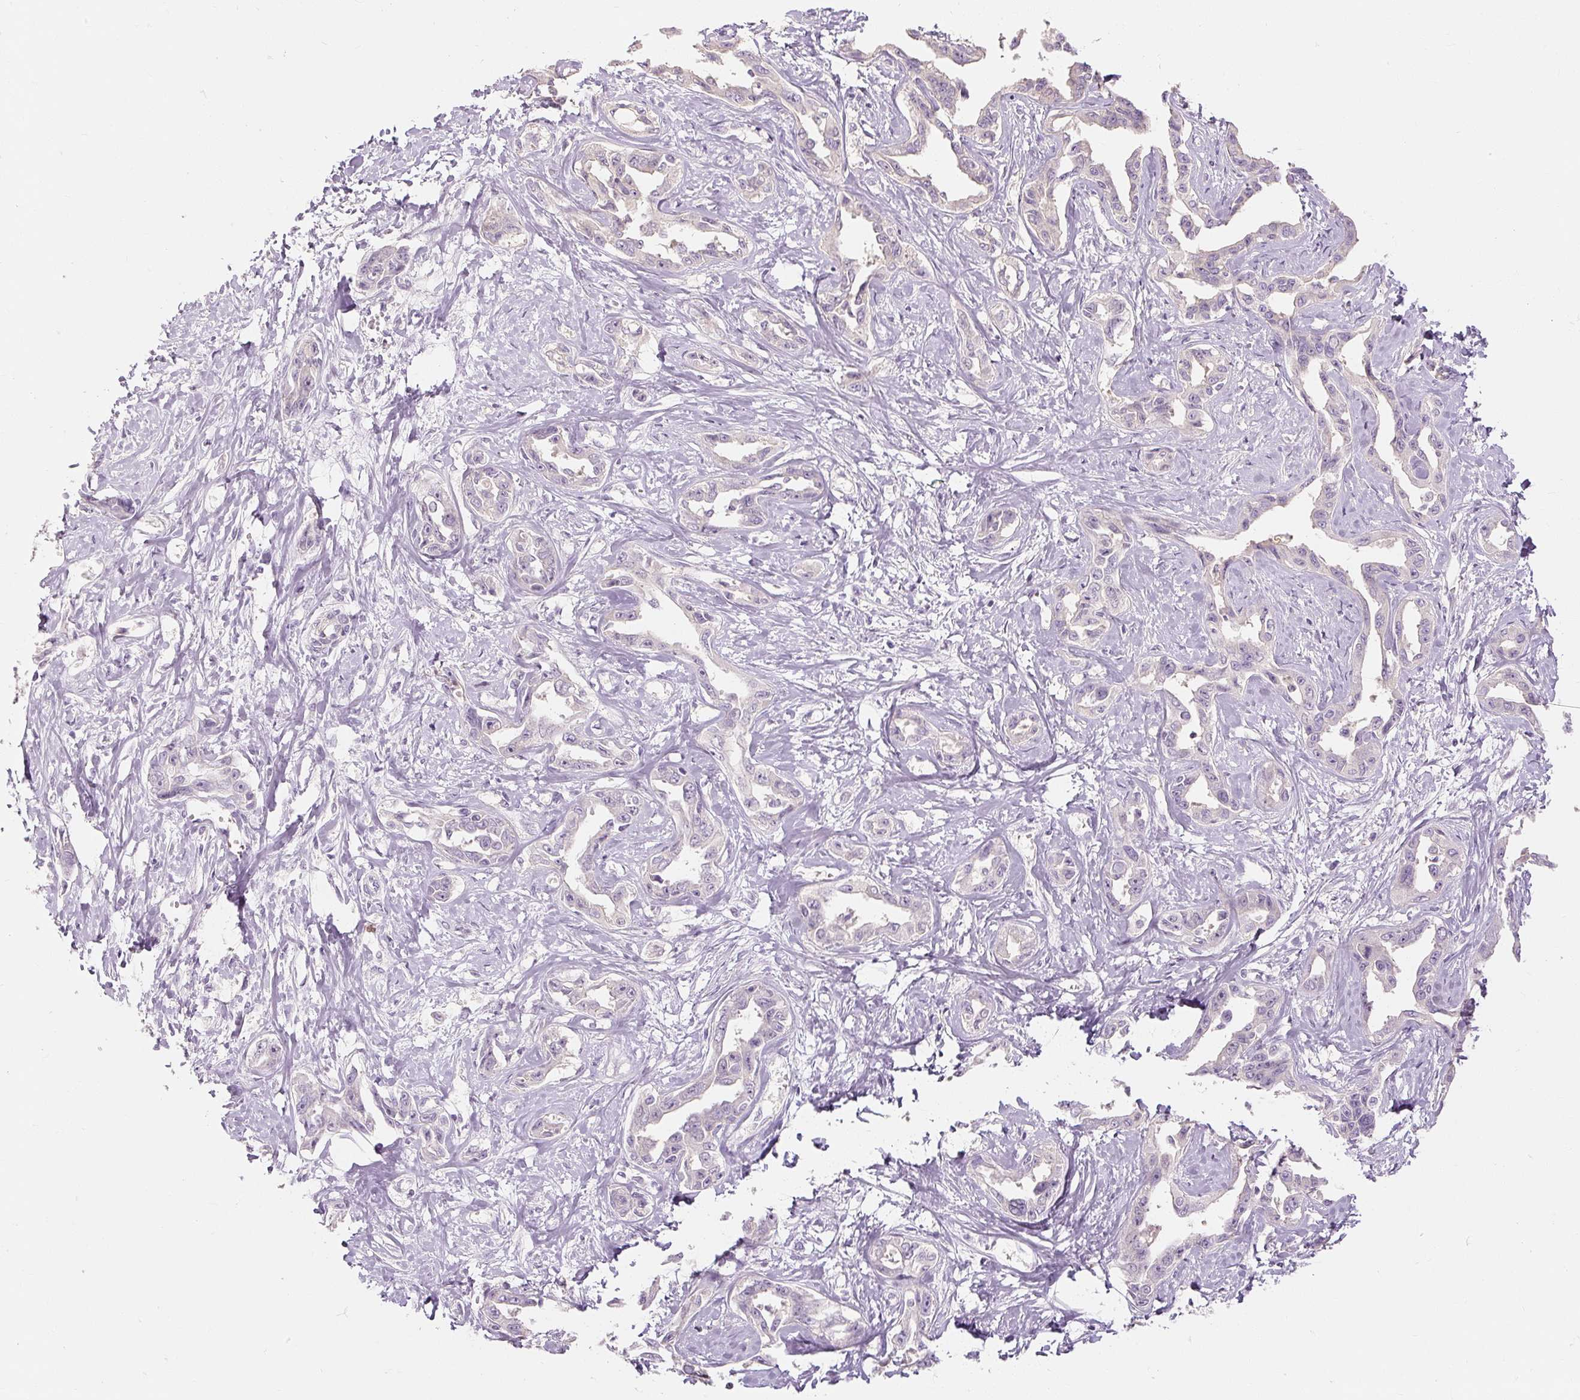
{"staining": {"intensity": "negative", "quantity": "none", "location": "none"}, "tissue": "liver cancer", "cell_type": "Tumor cells", "image_type": "cancer", "snomed": [{"axis": "morphology", "description": "Cholangiocarcinoma"}, {"axis": "topography", "description": "Liver"}], "caption": "Immunohistochemistry of human cholangiocarcinoma (liver) reveals no positivity in tumor cells.", "gene": "CAPN3", "patient": {"sex": "male", "age": 59}}